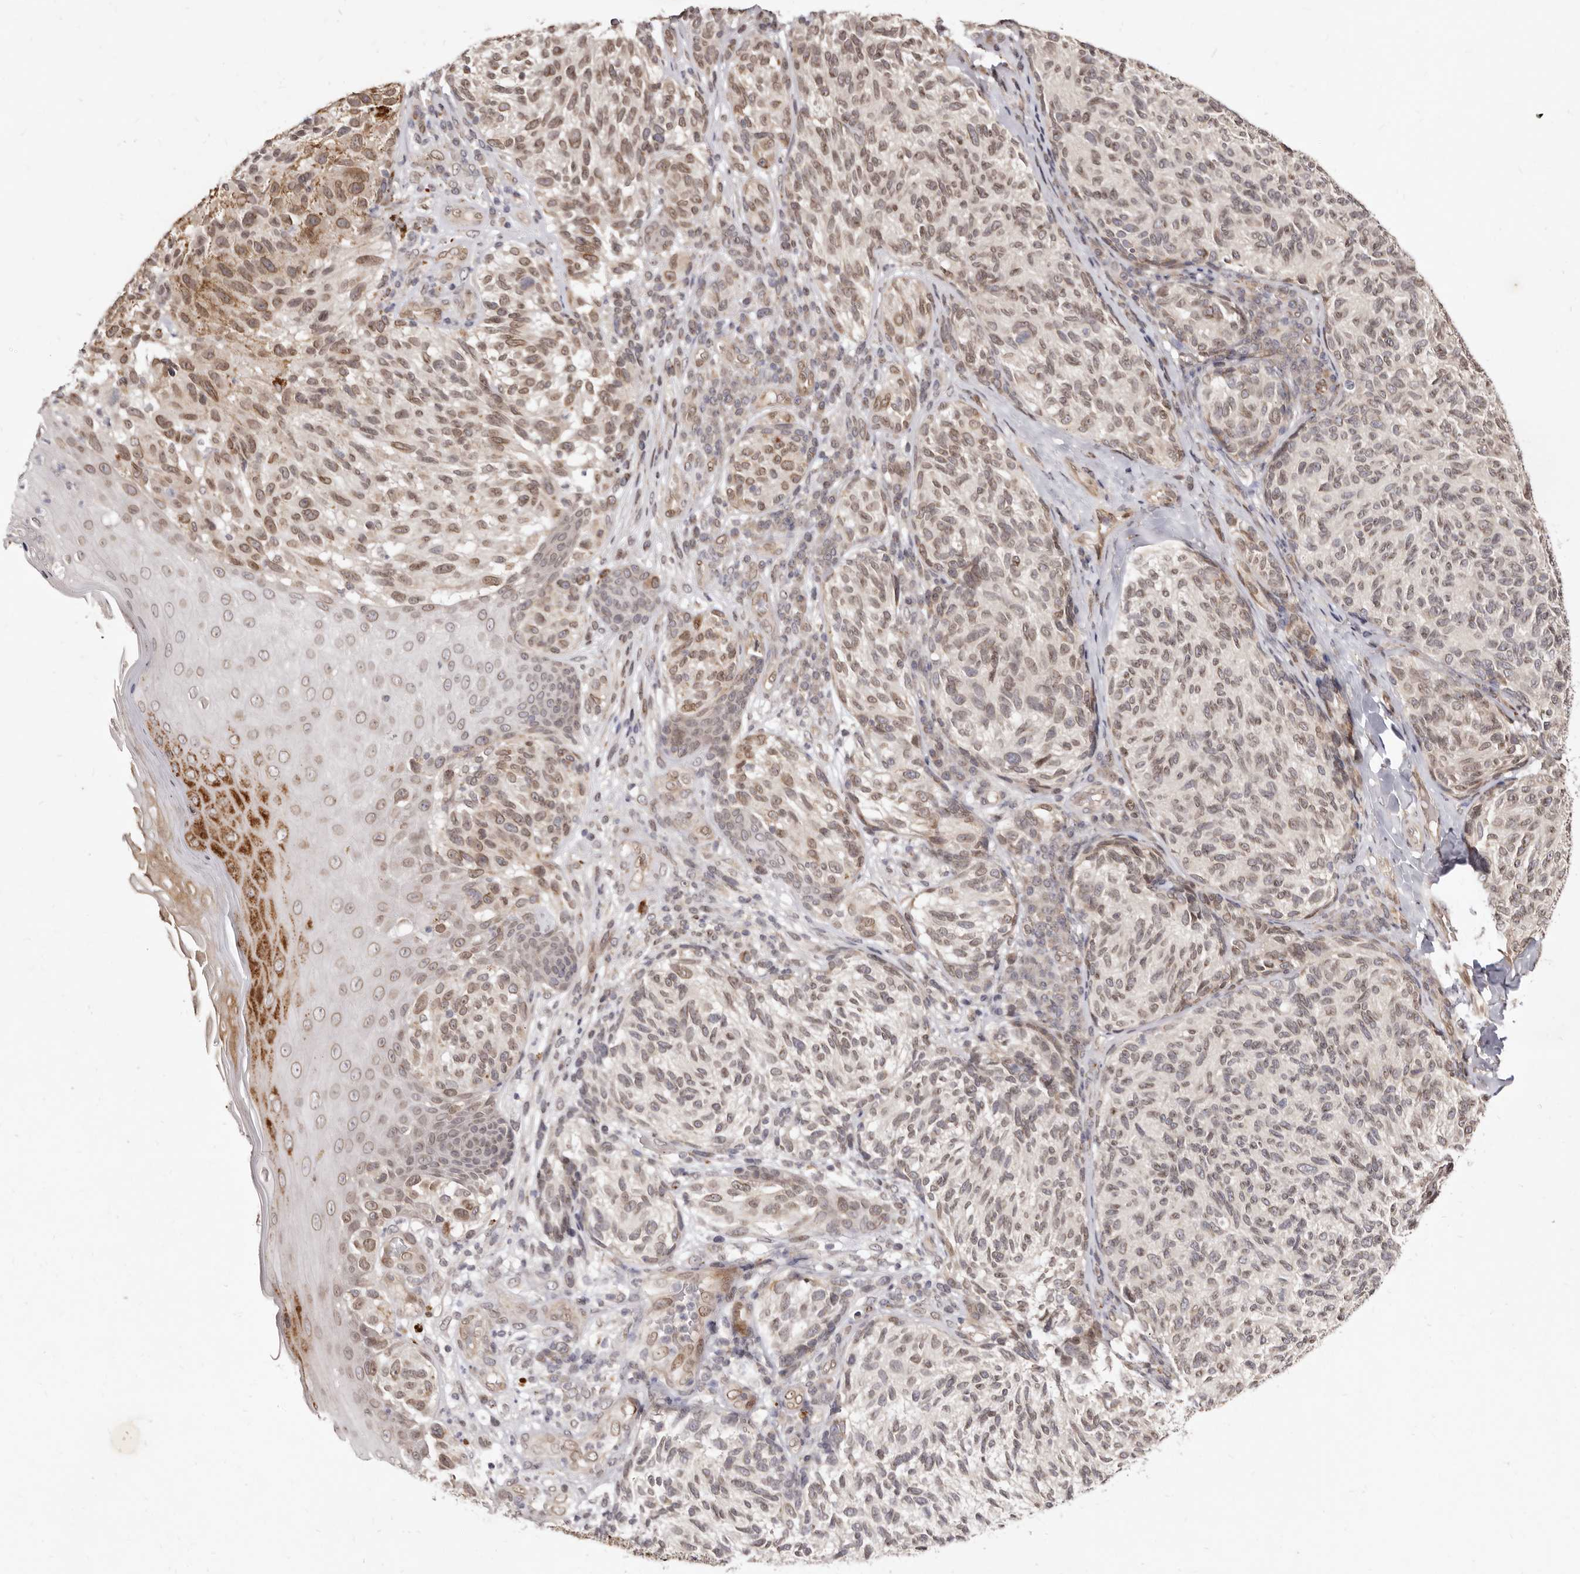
{"staining": {"intensity": "moderate", "quantity": ">75%", "location": "nuclear"}, "tissue": "melanoma", "cell_type": "Tumor cells", "image_type": "cancer", "snomed": [{"axis": "morphology", "description": "Malignant melanoma, NOS"}, {"axis": "topography", "description": "Skin"}], "caption": "Immunohistochemical staining of malignant melanoma demonstrates medium levels of moderate nuclear protein positivity in approximately >75% of tumor cells.", "gene": "LCORL", "patient": {"sex": "female", "age": 73}}